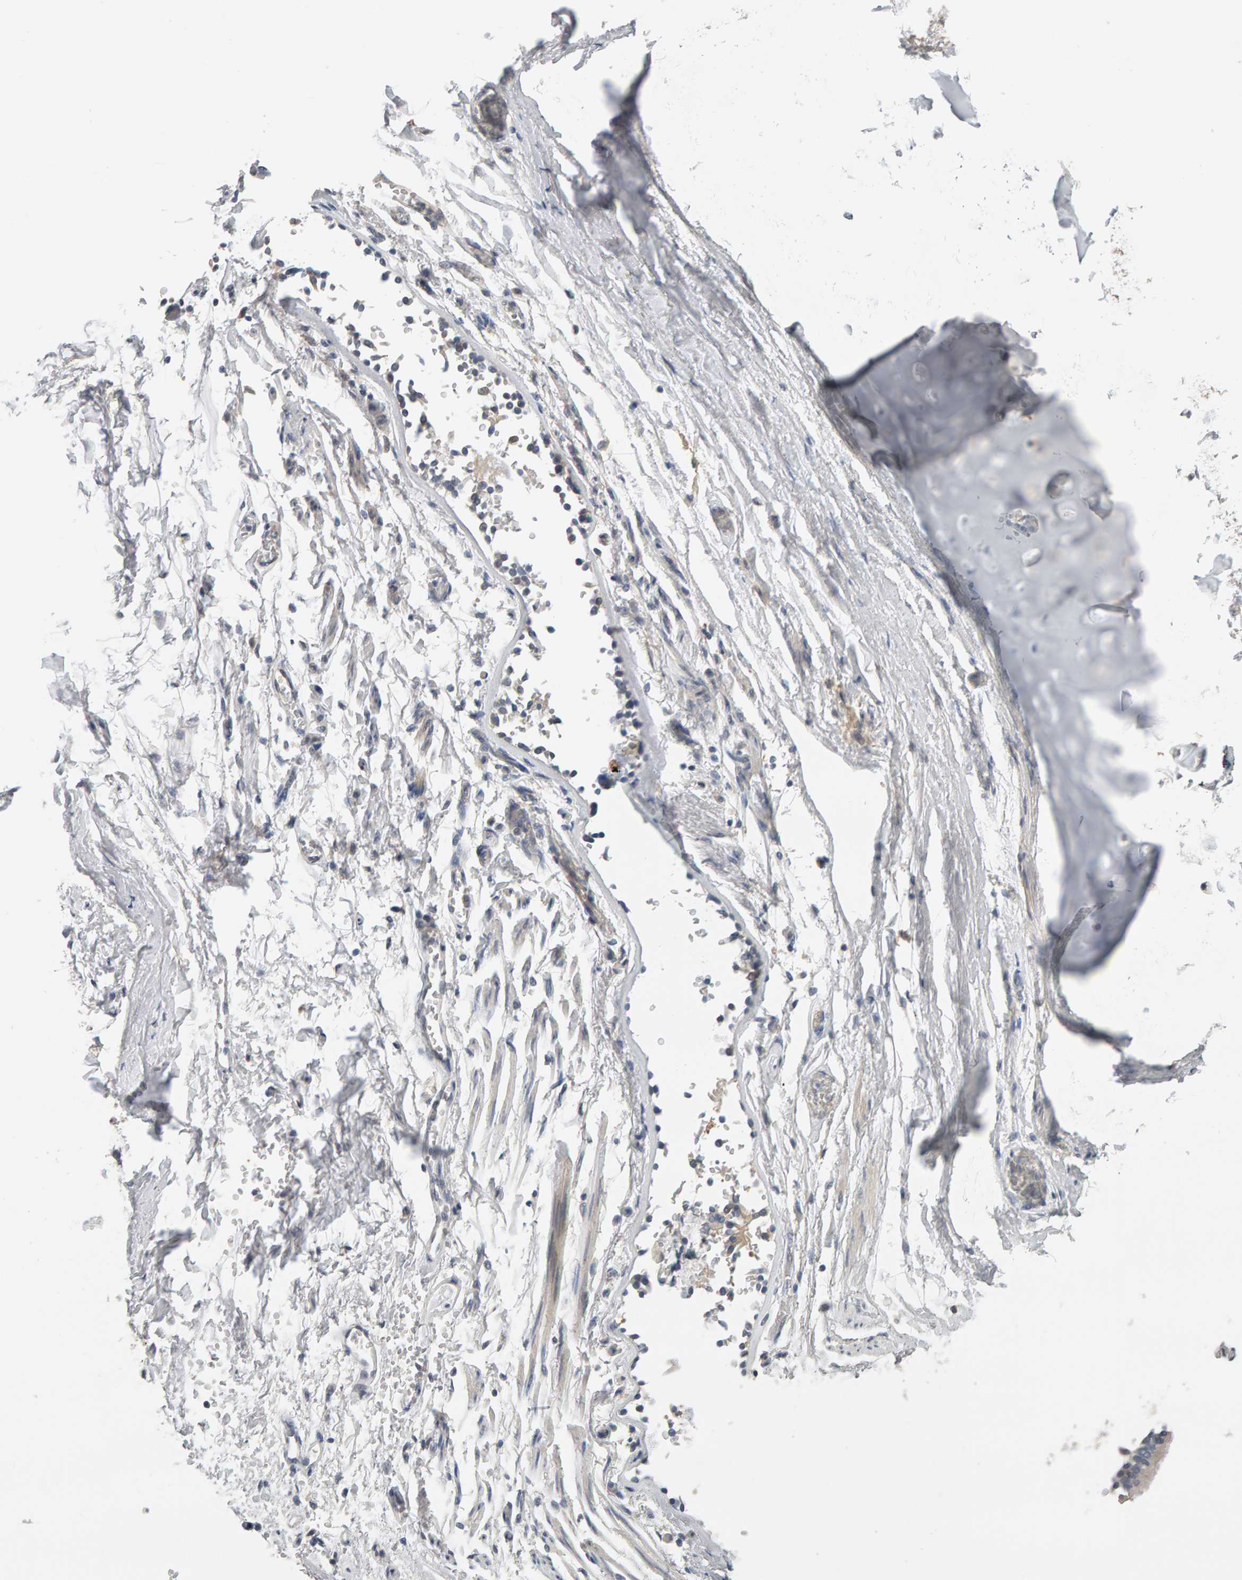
{"staining": {"intensity": "negative", "quantity": "none", "location": "none"}, "tissue": "adipose tissue", "cell_type": "Adipocytes", "image_type": "normal", "snomed": [{"axis": "morphology", "description": "Normal tissue, NOS"}, {"axis": "topography", "description": "Cartilage tissue"}, {"axis": "topography", "description": "Lung"}], "caption": "This is an immunohistochemistry image of benign human adipose tissue. There is no positivity in adipocytes.", "gene": "GFUS", "patient": {"sex": "female", "age": 77}}